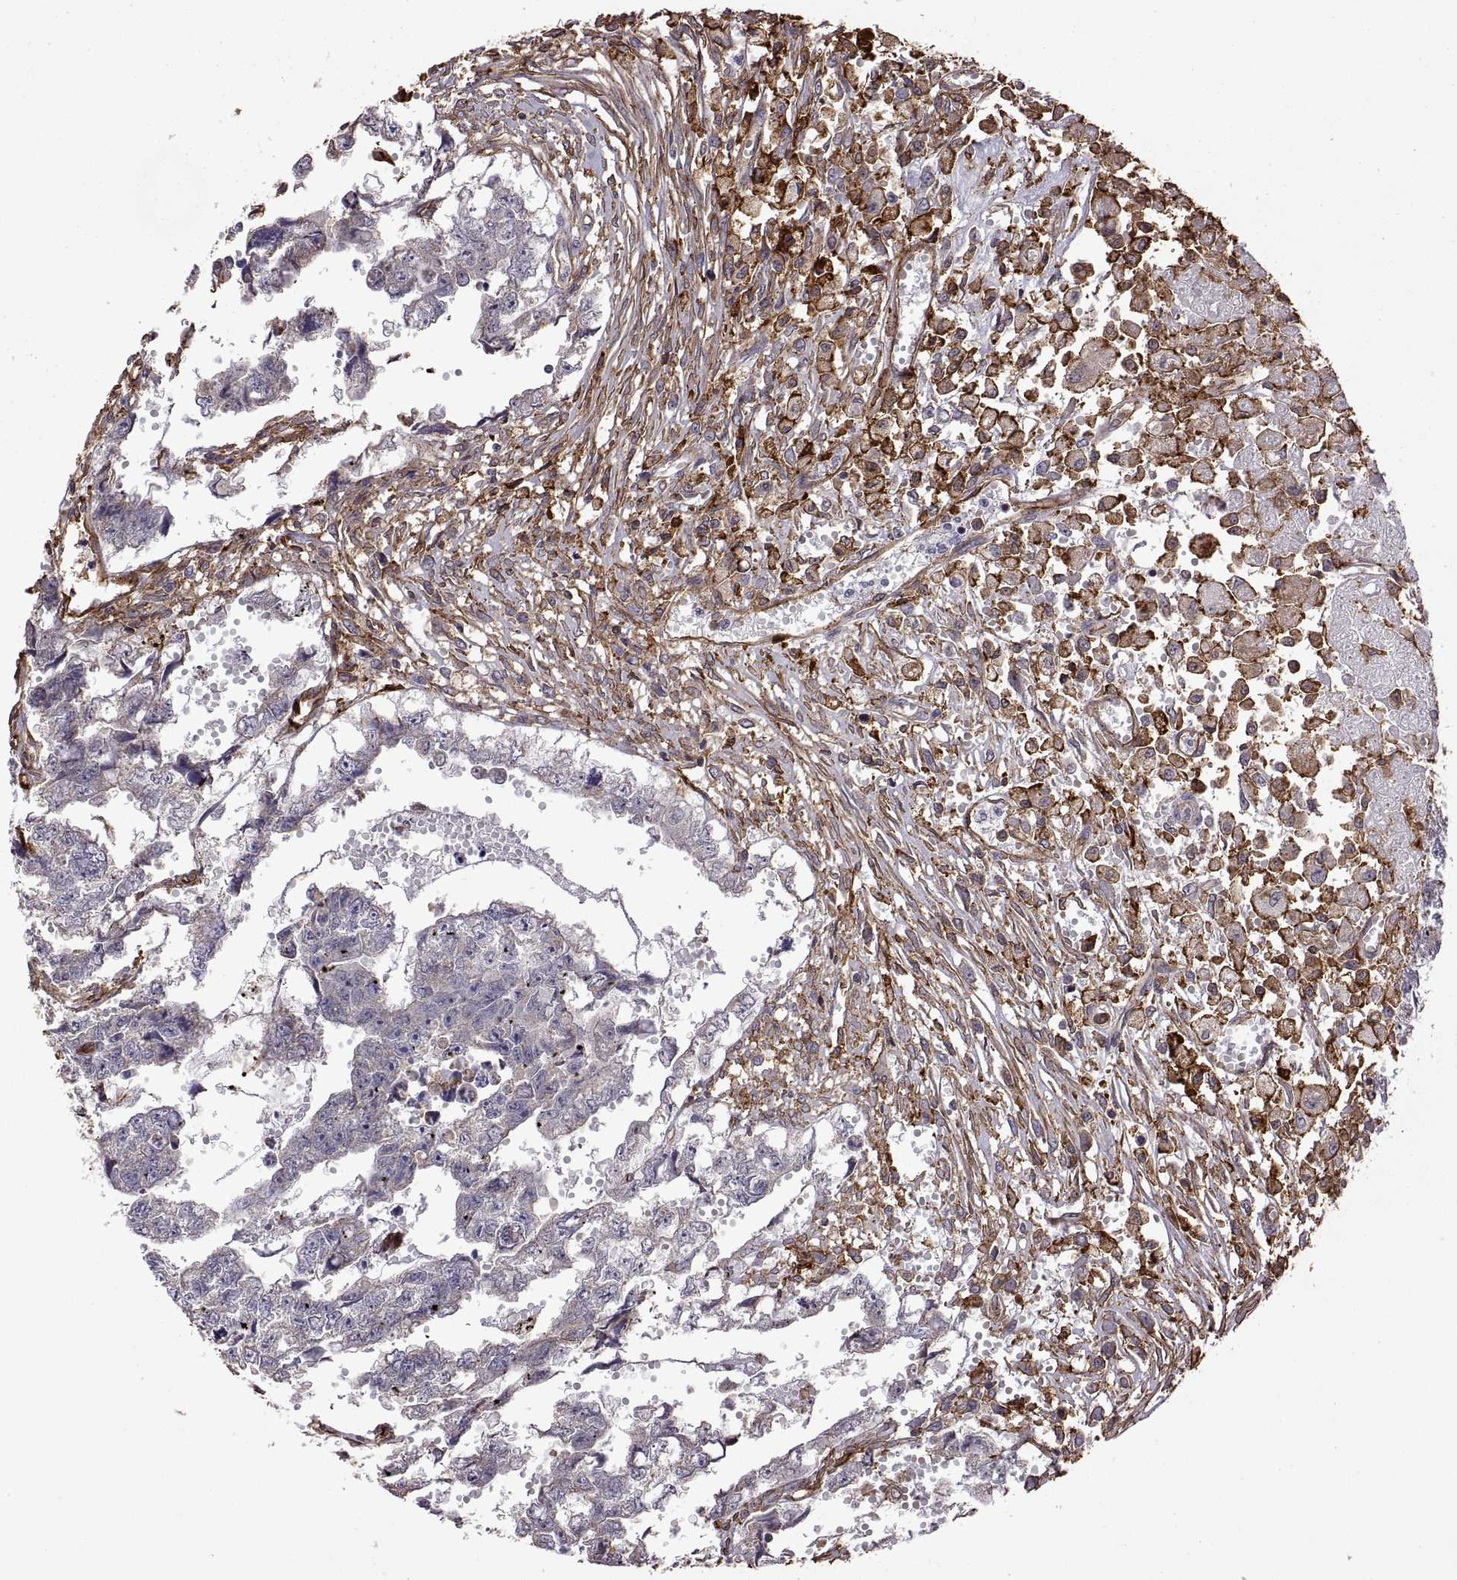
{"staining": {"intensity": "negative", "quantity": "none", "location": "none"}, "tissue": "testis cancer", "cell_type": "Tumor cells", "image_type": "cancer", "snomed": [{"axis": "morphology", "description": "Carcinoma, Embryonal, NOS"}, {"axis": "morphology", "description": "Teratoma, malignant, NOS"}, {"axis": "topography", "description": "Testis"}], "caption": "Human testis cancer (teratoma (malignant)) stained for a protein using immunohistochemistry shows no staining in tumor cells.", "gene": "S100A10", "patient": {"sex": "male", "age": 44}}